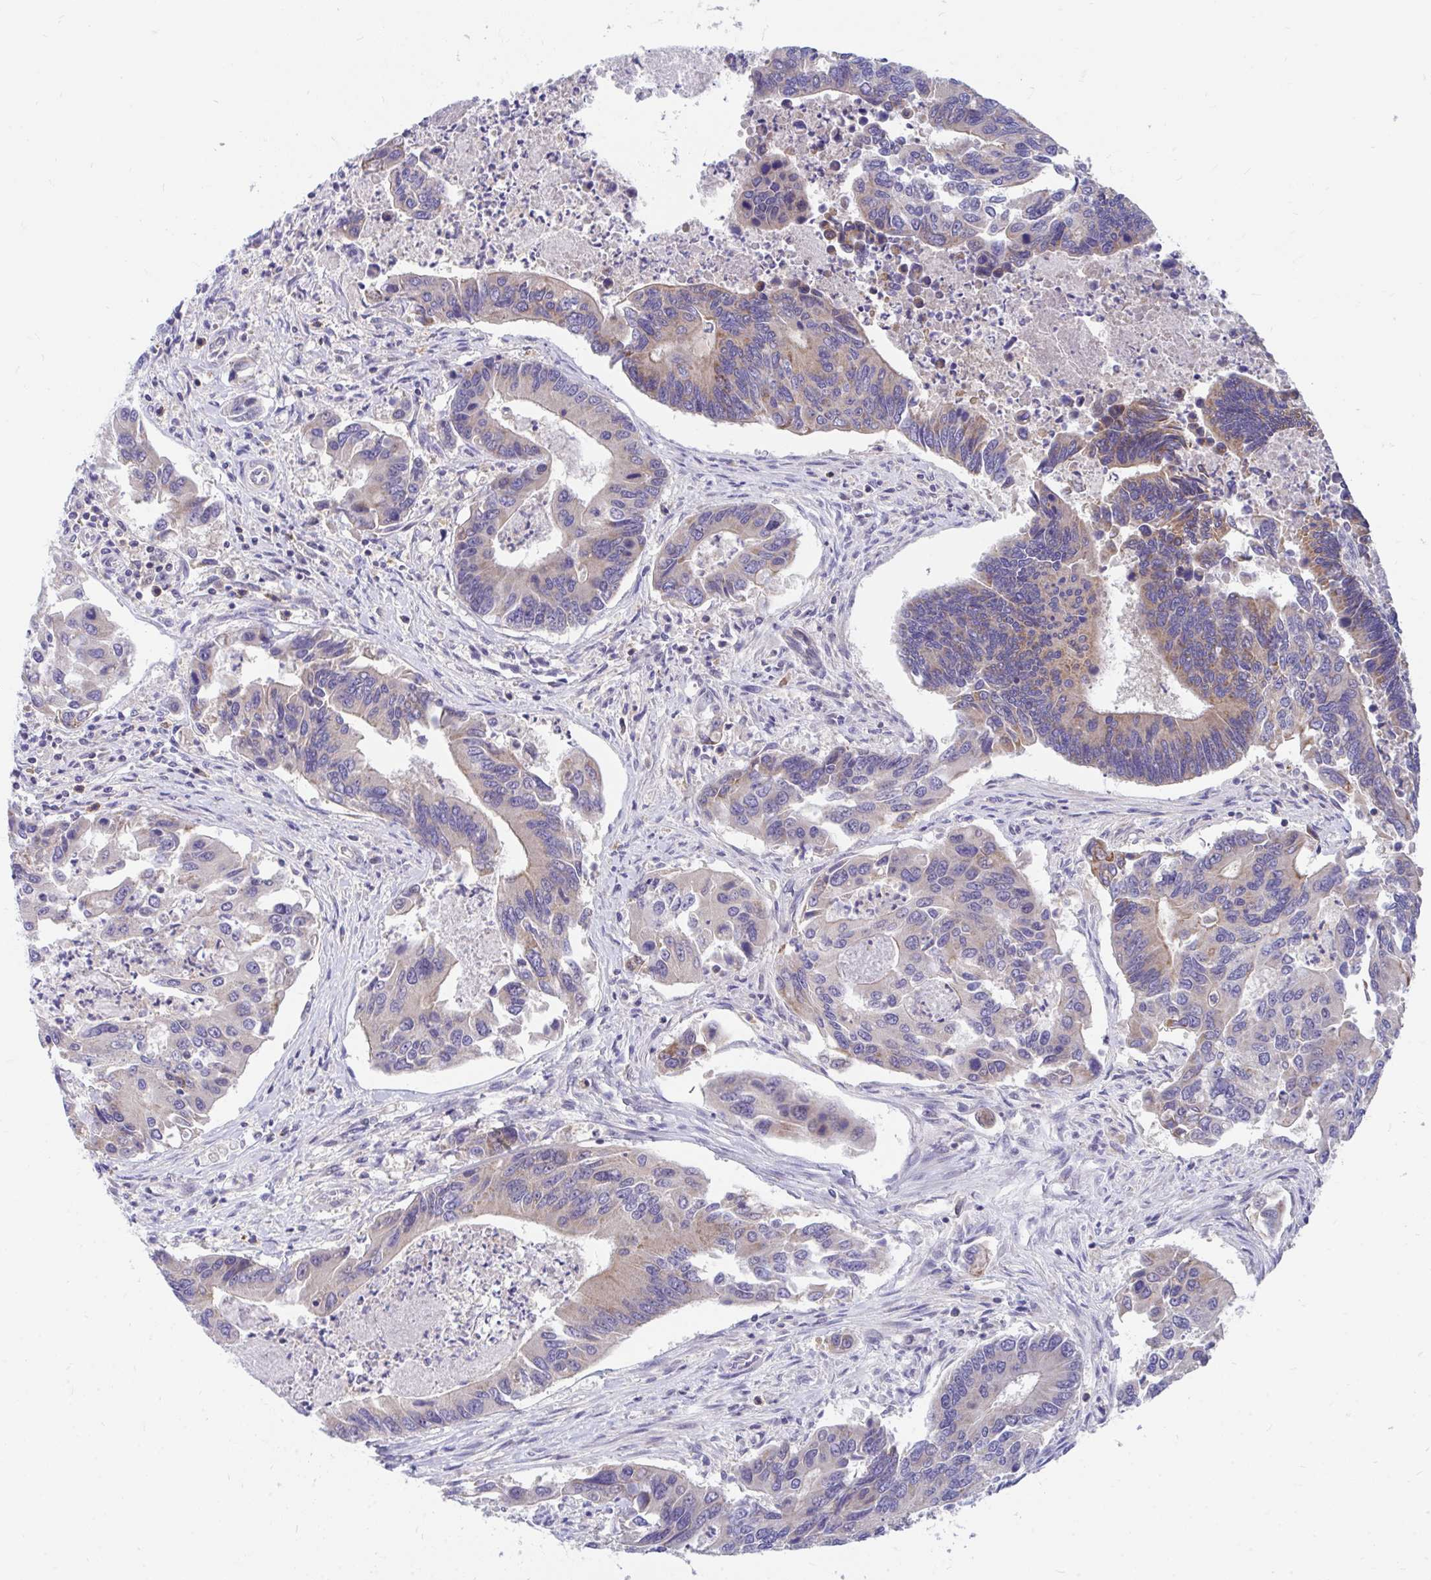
{"staining": {"intensity": "moderate", "quantity": ">75%", "location": "cytoplasmic/membranous"}, "tissue": "colorectal cancer", "cell_type": "Tumor cells", "image_type": "cancer", "snomed": [{"axis": "morphology", "description": "Adenocarcinoma, NOS"}, {"axis": "topography", "description": "Colon"}], "caption": "Immunohistochemical staining of human colorectal cancer shows medium levels of moderate cytoplasmic/membranous protein staining in about >75% of tumor cells.", "gene": "FHIP1B", "patient": {"sex": "female", "age": 67}}